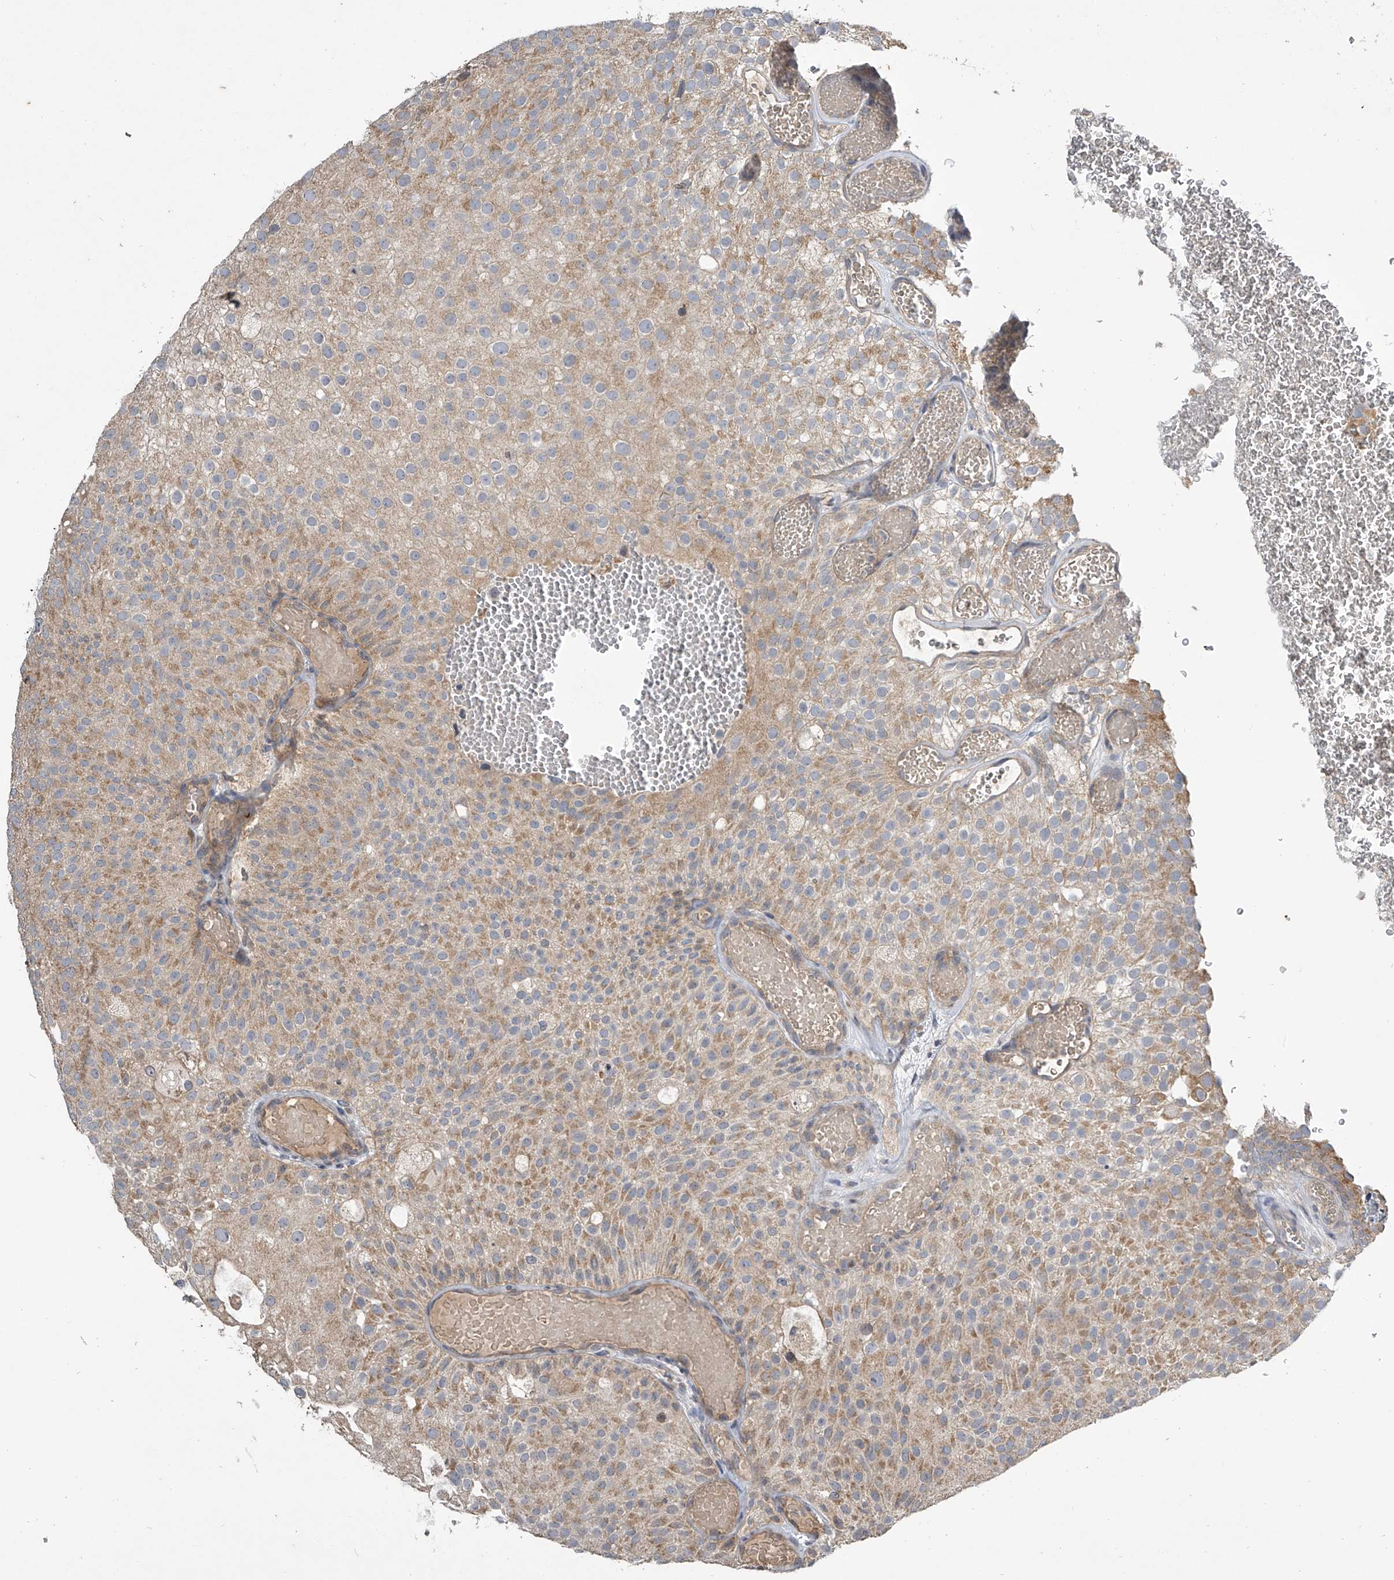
{"staining": {"intensity": "moderate", "quantity": ">75%", "location": "cytoplasmic/membranous"}, "tissue": "urothelial cancer", "cell_type": "Tumor cells", "image_type": "cancer", "snomed": [{"axis": "morphology", "description": "Urothelial carcinoma, Low grade"}, {"axis": "topography", "description": "Urinary bladder"}], "caption": "Urothelial cancer stained with immunohistochemistry displays moderate cytoplasmic/membranous expression in approximately >75% of tumor cells. The staining was performed using DAB to visualize the protein expression in brown, while the nuclei were stained in blue with hematoxylin (Magnification: 20x).", "gene": "NFS1", "patient": {"sex": "male", "age": 78}}